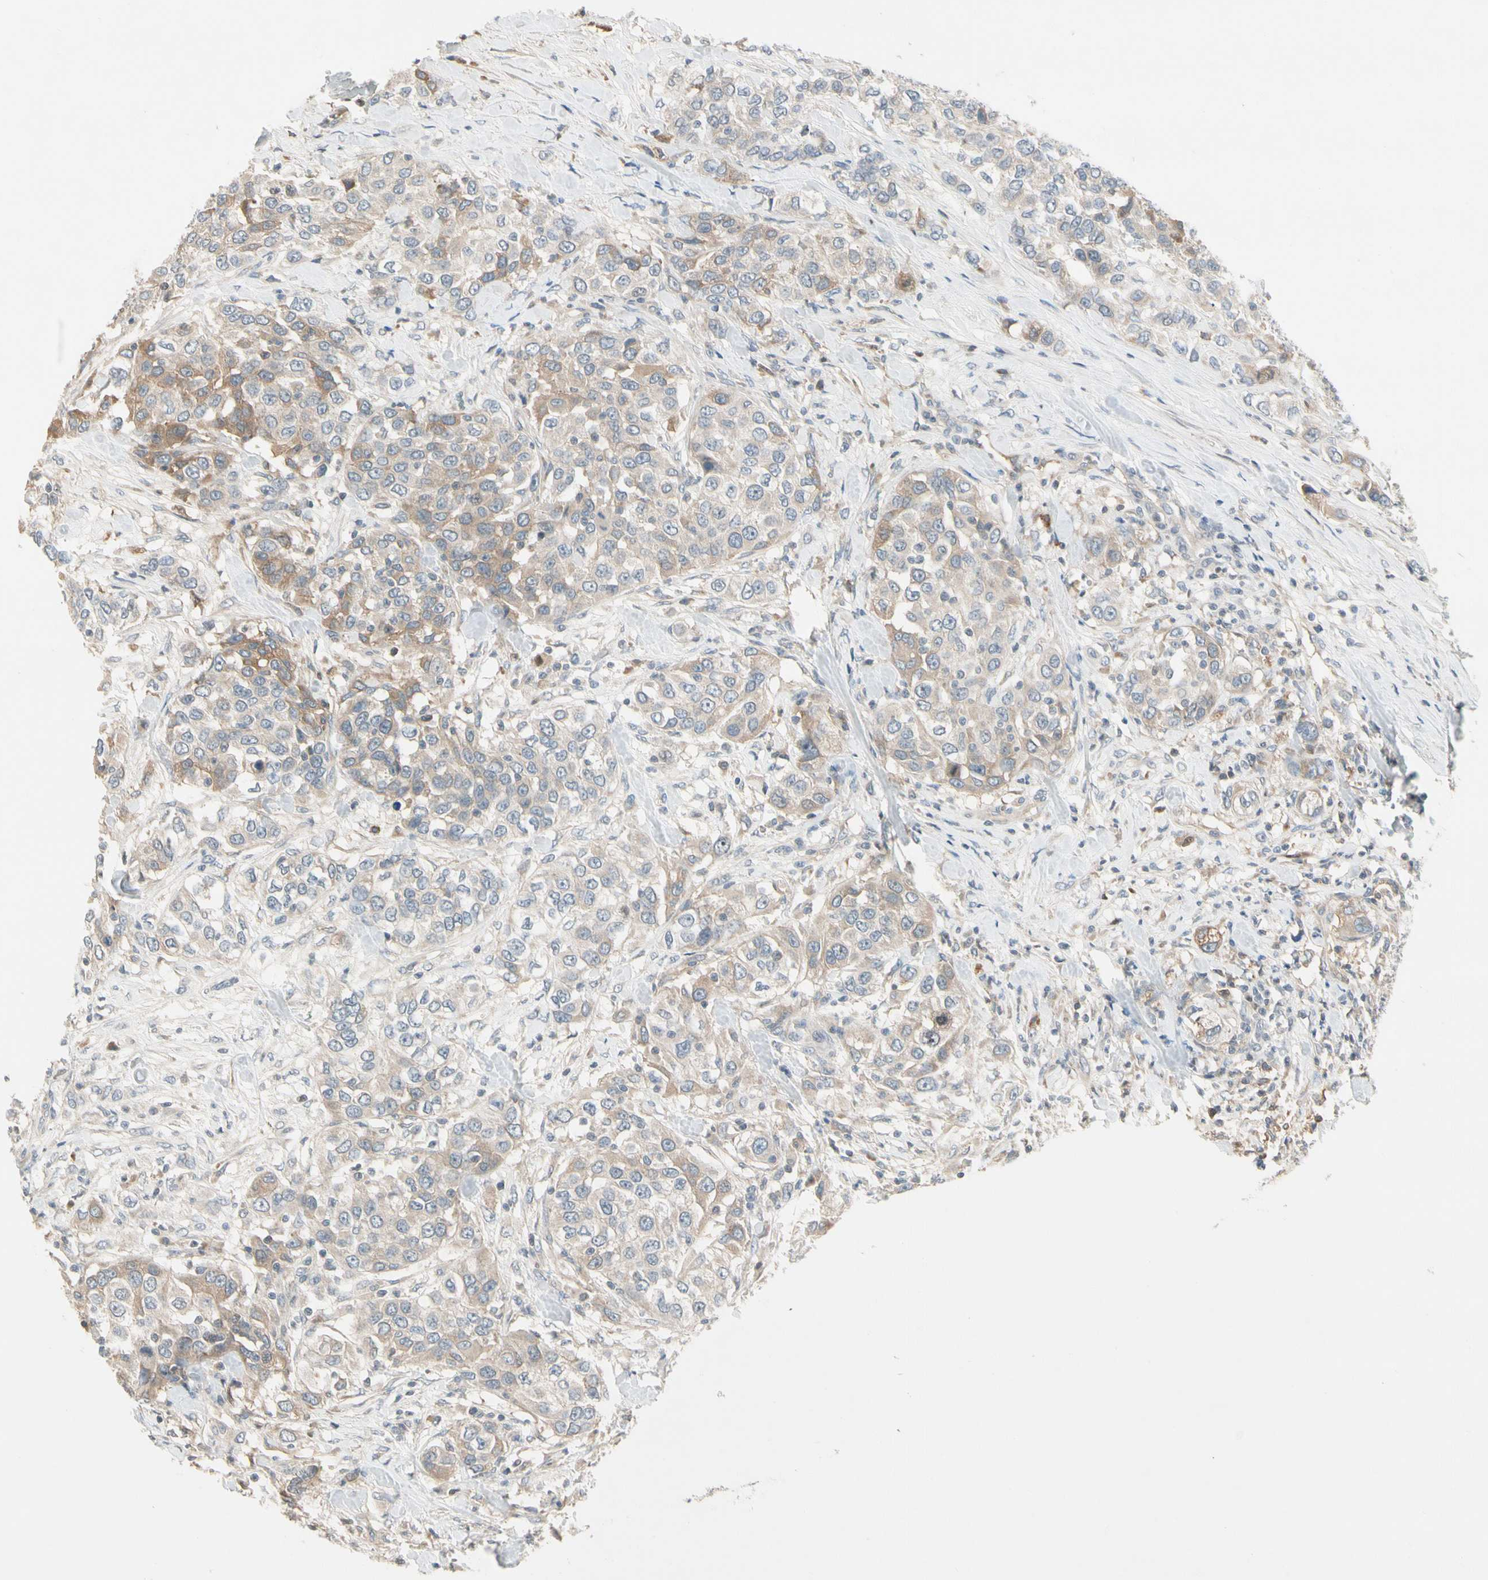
{"staining": {"intensity": "moderate", "quantity": ">75%", "location": "cytoplasmic/membranous"}, "tissue": "urothelial cancer", "cell_type": "Tumor cells", "image_type": "cancer", "snomed": [{"axis": "morphology", "description": "Urothelial carcinoma, High grade"}, {"axis": "topography", "description": "Urinary bladder"}], "caption": "Protein staining of urothelial carcinoma (high-grade) tissue exhibits moderate cytoplasmic/membranous staining in about >75% of tumor cells. (DAB (3,3'-diaminobenzidine) IHC with brightfield microscopy, high magnification).", "gene": "ICAM5", "patient": {"sex": "female", "age": 80}}